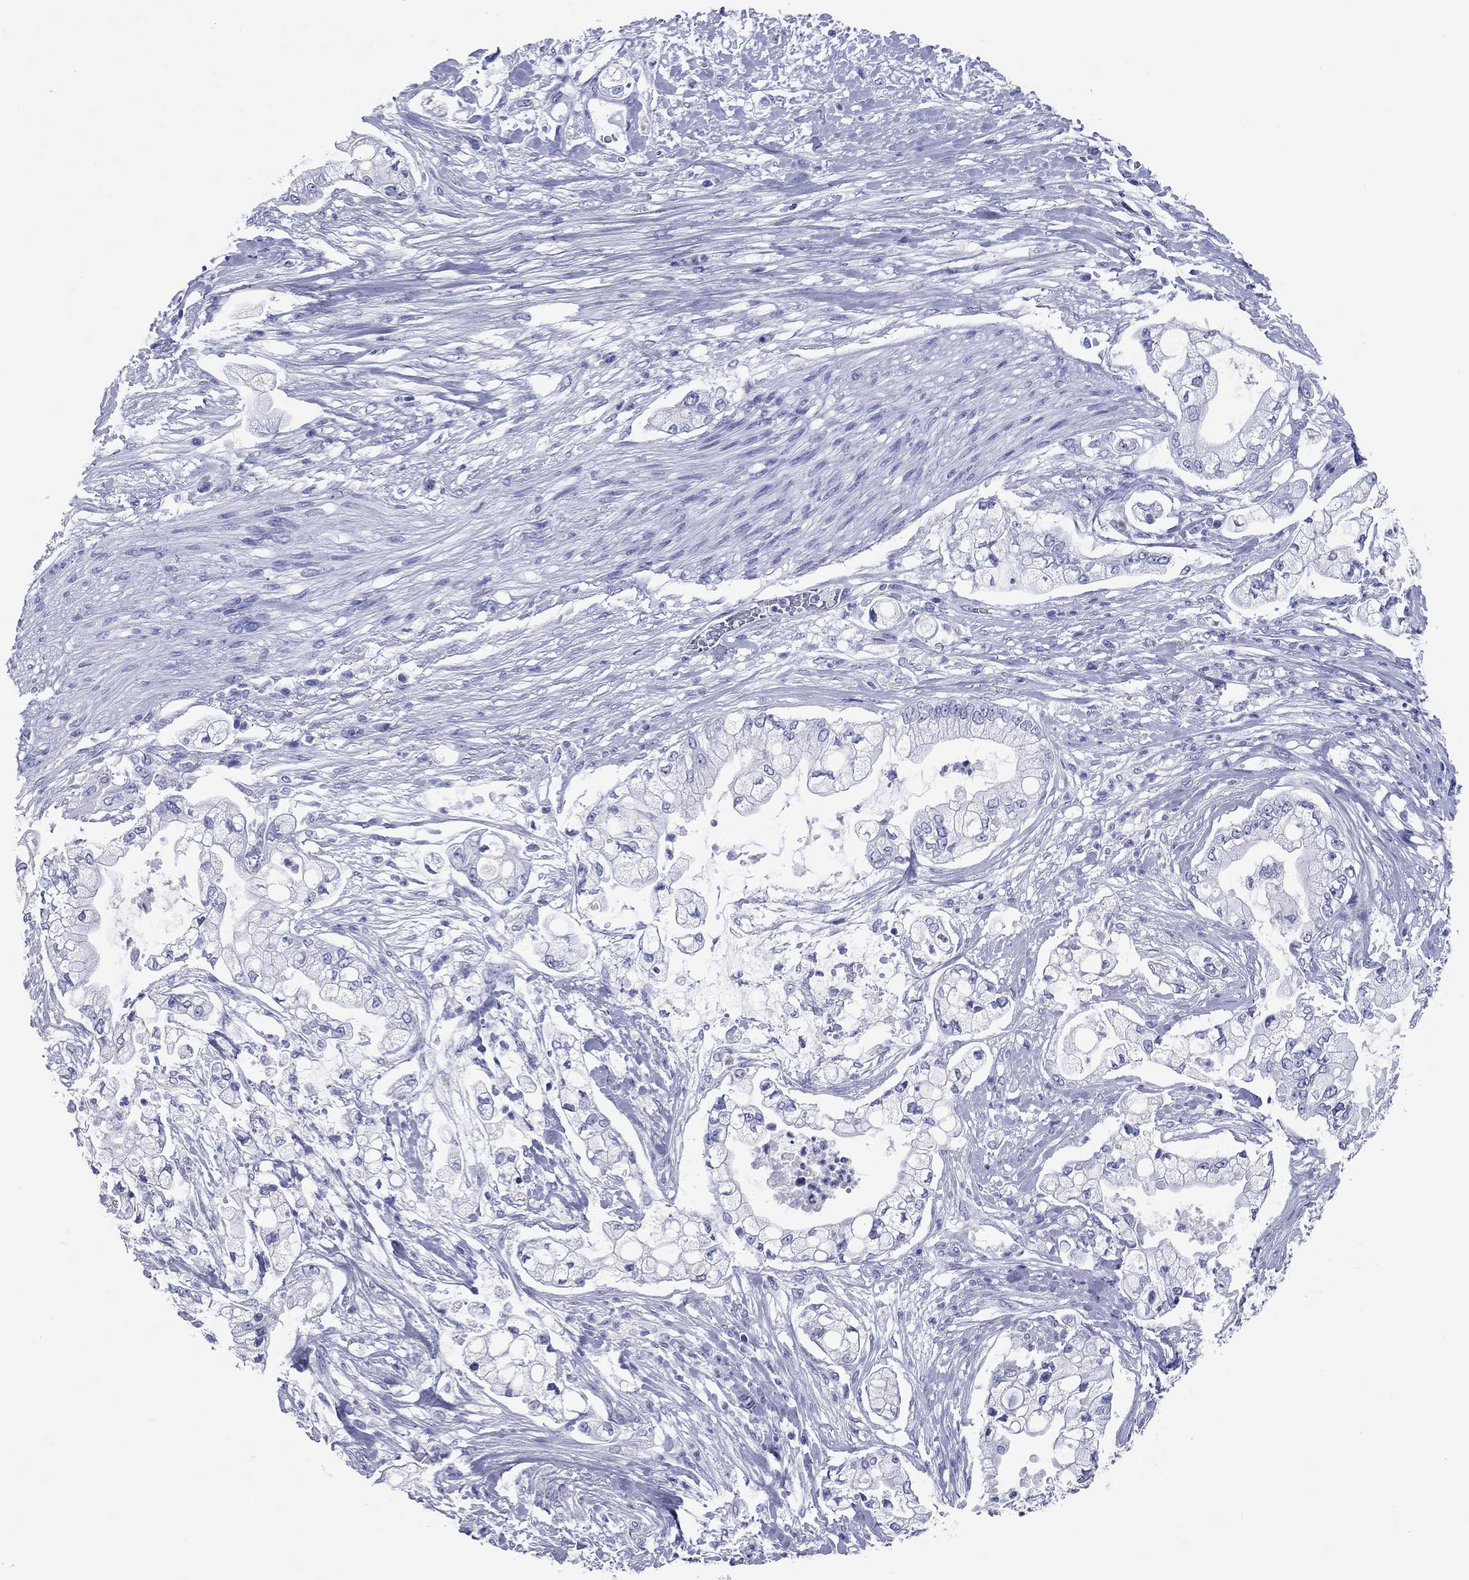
{"staining": {"intensity": "negative", "quantity": "none", "location": "none"}, "tissue": "pancreatic cancer", "cell_type": "Tumor cells", "image_type": "cancer", "snomed": [{"axis": "morphology", "description": "Adenocarcinoma, NOS"}, {"axis": "topography", "description": "Pancreas"}], "caption": "The immunohistochemistry photomicrograph has no significant positivity in tumor cells of pancreatic adenocarcinoma tissue.", "gene": "CCNA1", "patient": {"sex": "female", "age": 69}}